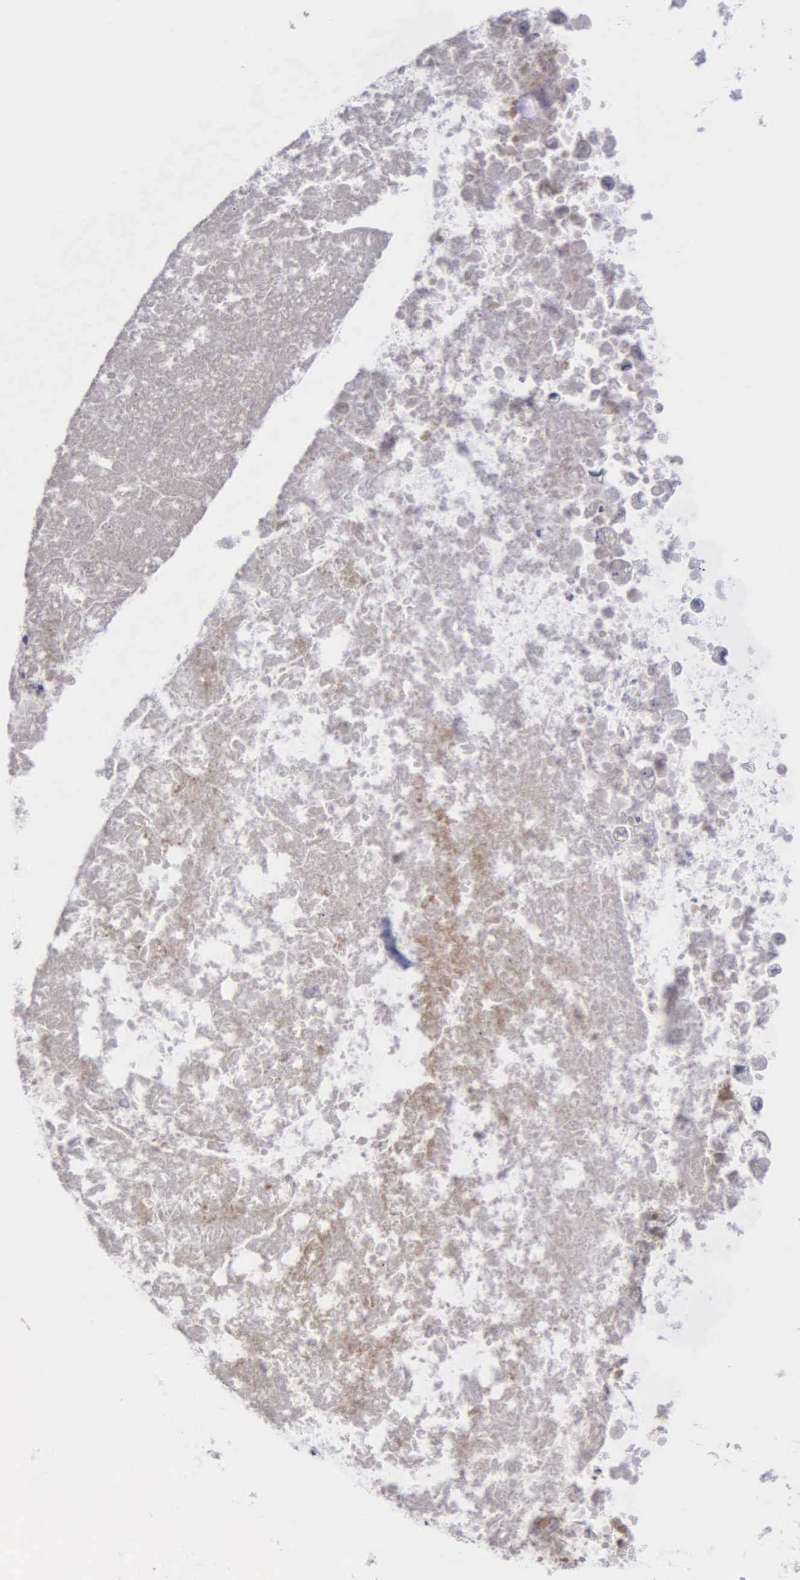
{"staining": {"intensity": "negative", "quantity": "none", "location": "none"}, "tissue": "ovarian cancer", "cell_type": "Tumor cells", "image_type": "cancer", "snomed": [{"axis": "morphology", "description": "Cystadenocarcinoma, mucinous, NOS"}, {"axis": "topography", "description": "Ovary"}], "caption": "Immunohistochemical staining of ovarian cancer demonstrates no significant staining in tumor cells. Brightfield microscopy of immunohistochemistry (IHC) stained with DAB (brown) and hematoxylin (blue), captured at high magnification.", "gene": "RTL10", "patient": {"sex": "female", "age": 37}}